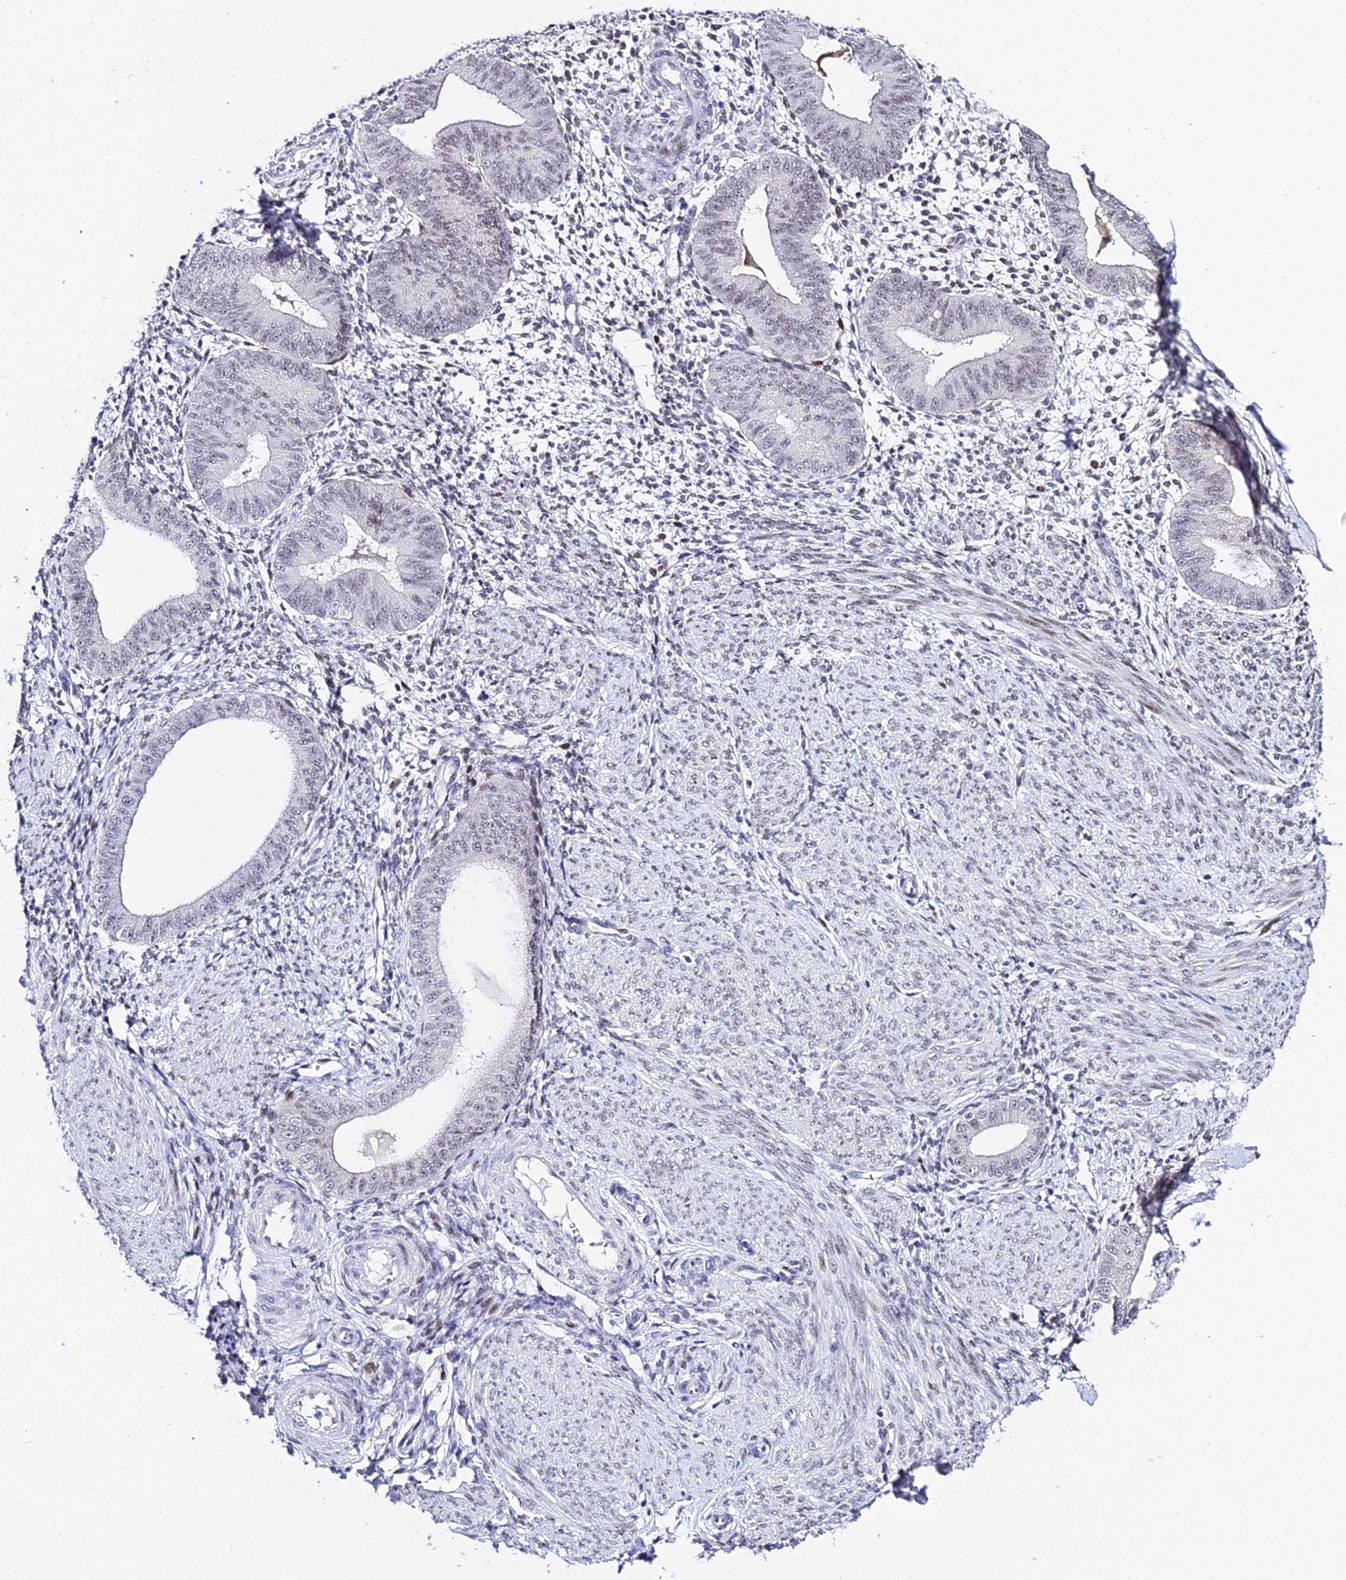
{"staining": {"intensity": "negative", "quantity": "none", "location": "none"}, "tissue": "endometrium", "cell_type": "Cells in endometrial stroma", "image_type": "normal", "snomed": [{"axis": "morphology", "description": "Normal tissue, NOS"}, {"axis": "topography", "description": "Endometrium"}], "caption": "Immunohistochemistry (IHC) of normal endometrium displays no staining in cells in endometrial stroma. (Immunohistochemistry (IHC), brightfield microscopy, high magnification).", "gene": "POFUT2", "patient": {"sex": "female", "age": 49}}